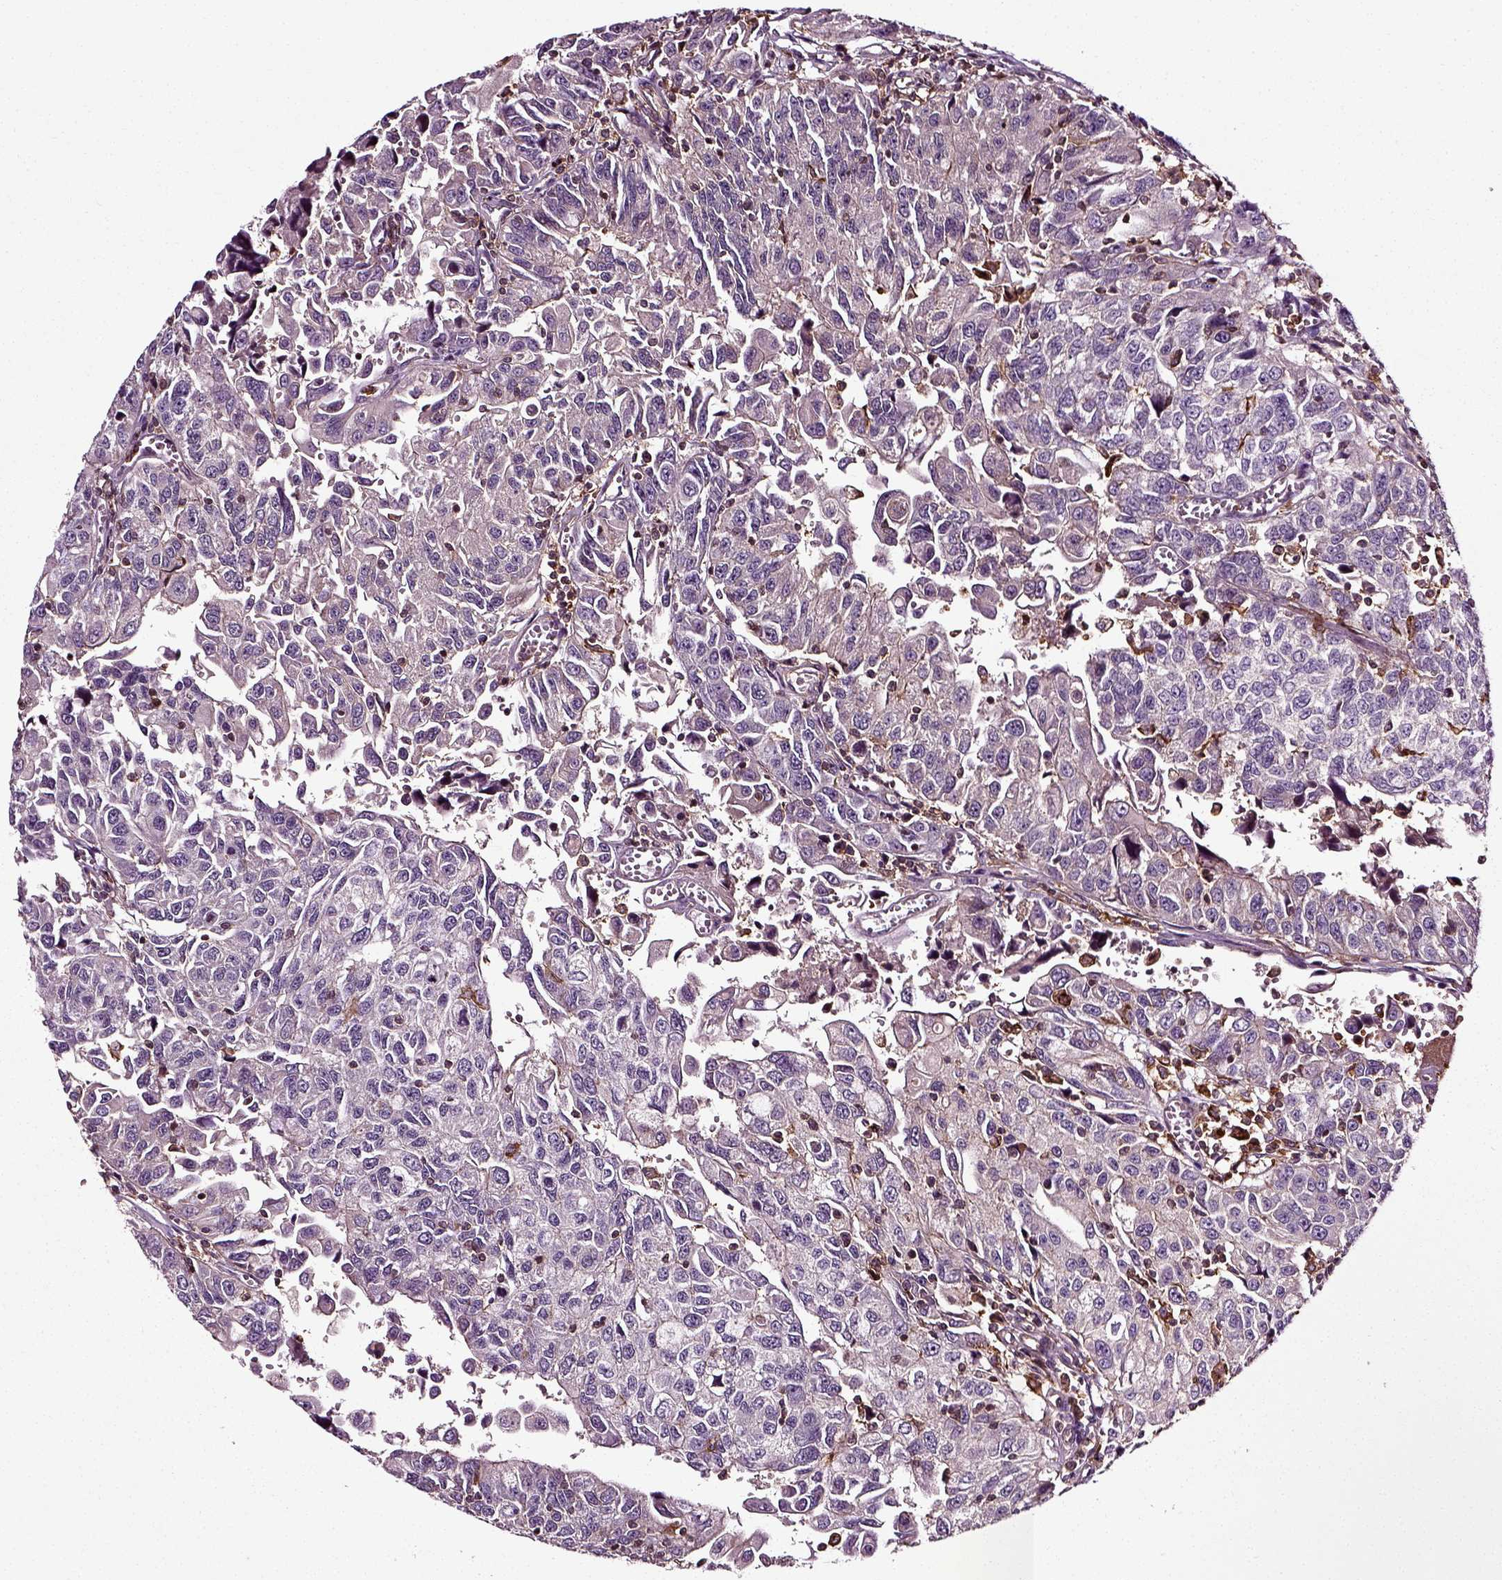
{"staining": {"intensity": "negative", "quantity": "none", "location": "none"}, "tissue": "urothelial cancer", "cell_type": "Tumor cells", "image_type": "cancer", "snomed": [{"axis": "morphology", "description": "Urothelial carcinoma, NOS"}, {"axis": "morphology", "description": "Urothelial carcinoma, High grade"}, {"axis": "topography", "description": "Urinary bladder"}], "caption": "A histopathology image of transitional cell carcinoma stained for a protein reveals no brown staining in tumor cells.", "gene": "RHOF", "patient": {"sex": "female", "age": 73}}